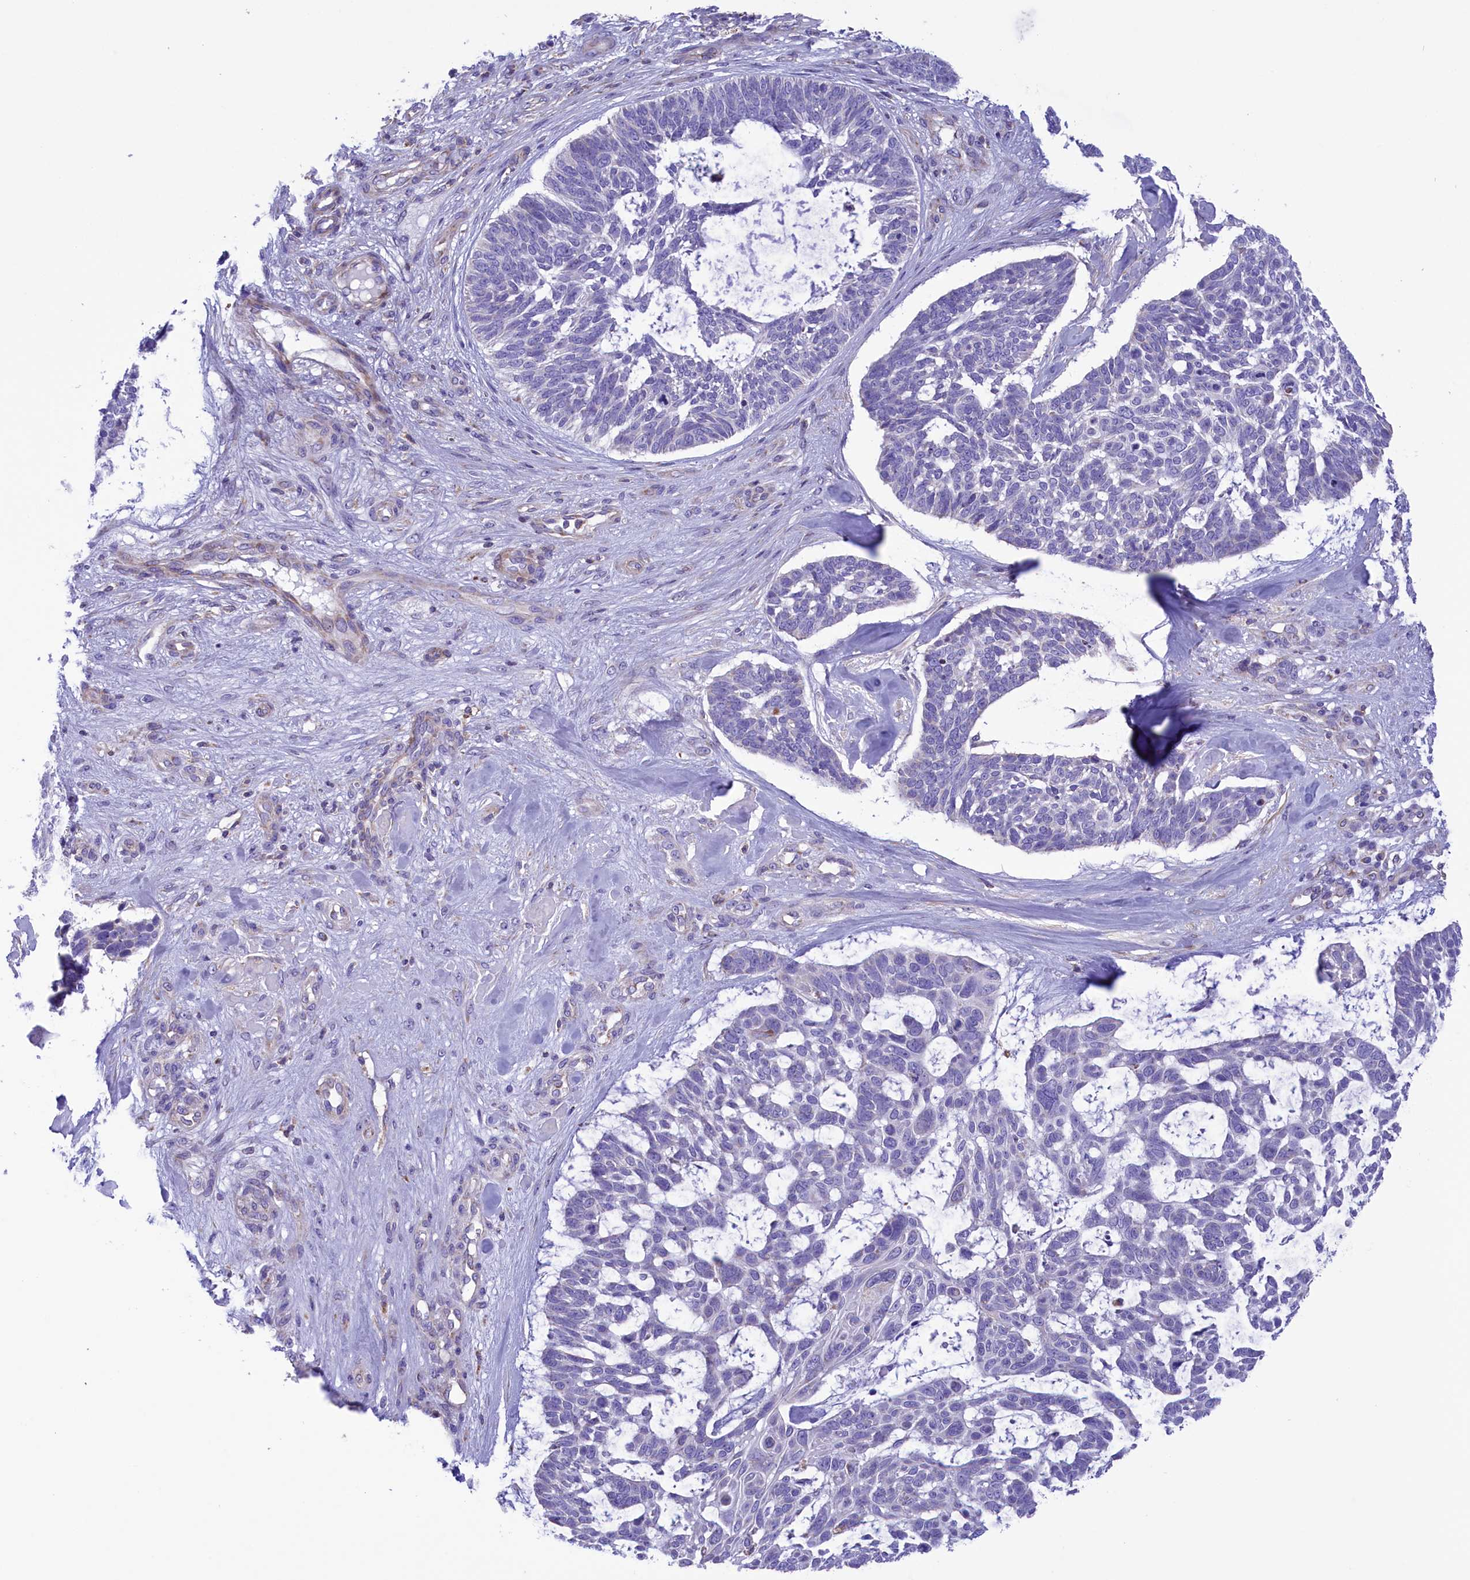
{"staining": {"intensity": "negative", "quantity": "none", "location": "none"}, "tissue": "skin cancer", "cell_type": "Tumor cells", "image_type": "cancer", "snomed": [{"axis": "morphology", "description": "Basal cell carcinoma"}, {"axis": "topography", "description": "Skin"}], "caption": "Immunohistochemistry (IHC) image of basal cell carcinoma (skin) stained for a protein (brown), which exhibits no expression in tumor cells.", "gene": "CORO7-PAM16", "patient": {"sex": "male", "age": 88}}